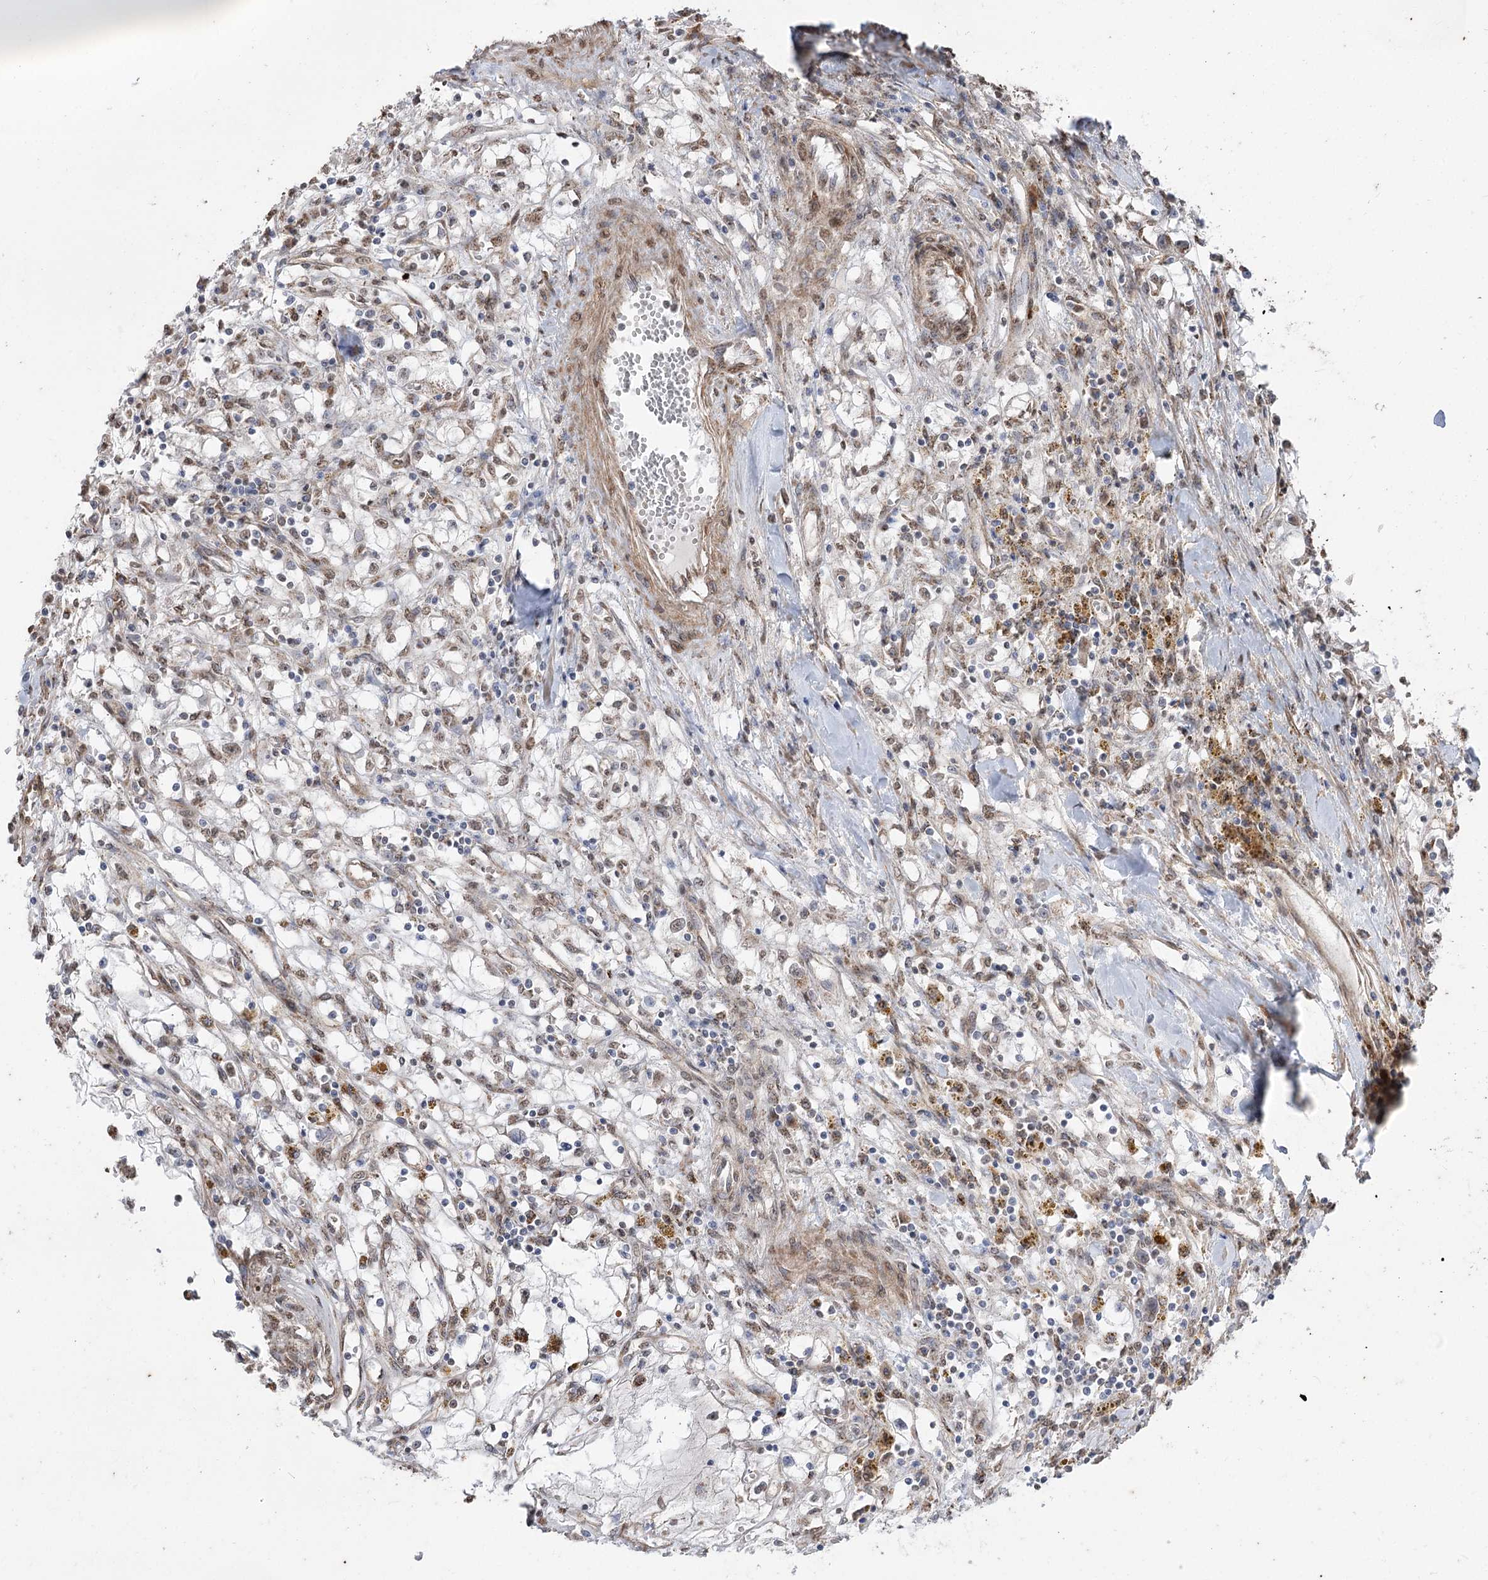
{"staining": {"intensity": "weak", "quantity": "<25%", "location": "nuclear"}, "tissue": "renal cancer", "cell_type": "Tumor cells", "image_type": "cancer", "snomed": [{"axis": "morphology", "description": "Adenocarcinoma, NOS"}, {"axis": "topography", "description": "Kidney"}], "caption": "A high-resolution image shows immunohistochemistry staining of adenocarcinoma (renal), which exhibits no significant expression in tumor cells. (DAB immunohistochemistry (IHC) visualized using brightfield microscopy, high magnification).", "gene": "ZSCAN23", "patient": {"sex": "male", "age": 56}}